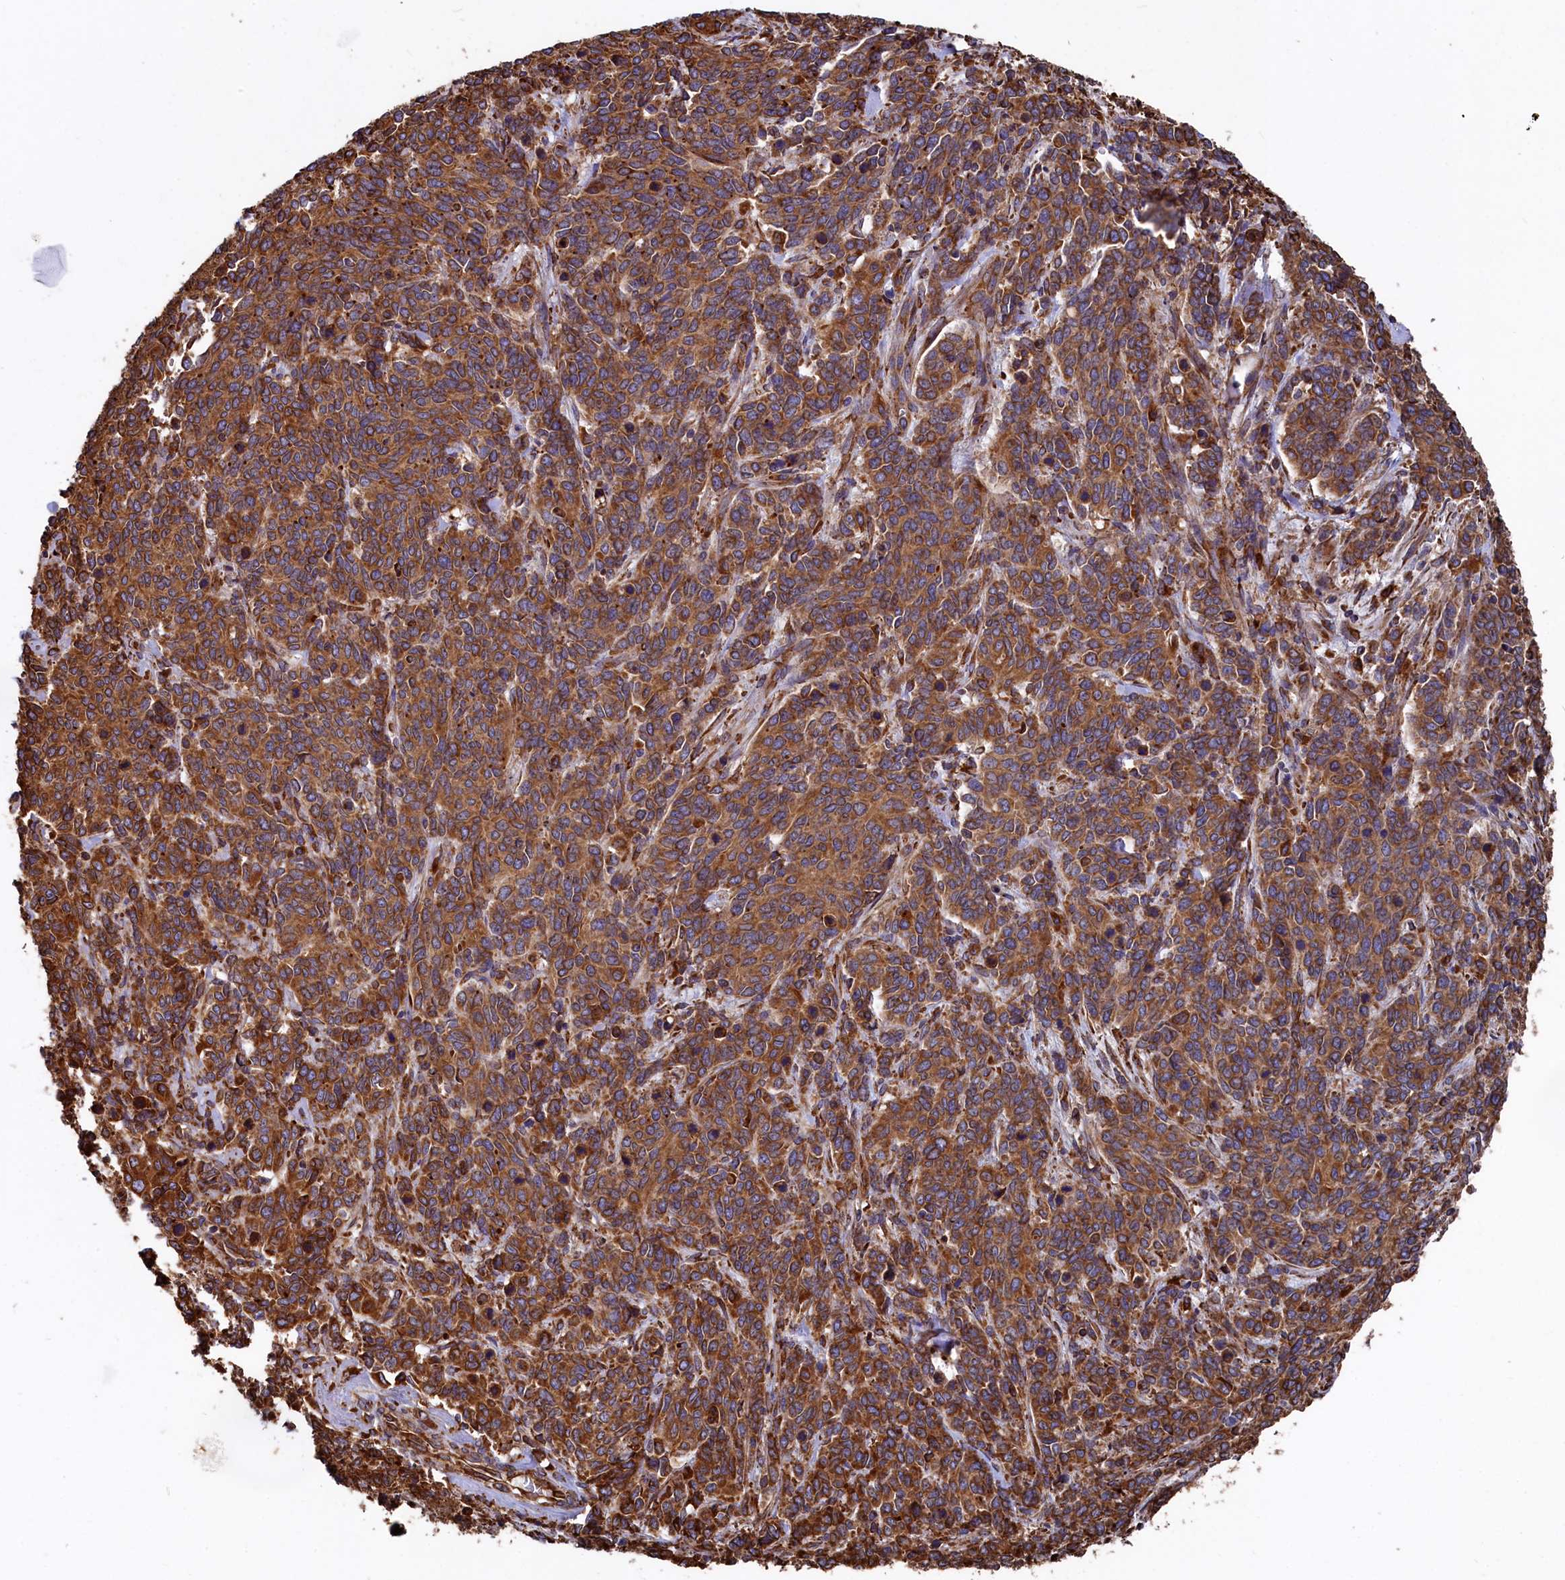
{"staining": {"intensity": "strong", "quantity": ">75%", "location": "cytoplasmic/membranous"}, "tissue": "cervical cancer", "cell_type": "Tumor cells", "image_type": "cancer", "snomed": [{"axis": "morphology", "description": "Squamous cell carcinoma, NOS"}, {"axis": "topography", "description": "Cervix"}], "caption": "Immunohistochemistry (DAB (3,3'-diaminobenzidine)) staining of human cervical cancer demonstrates strong cytoplasmic/membranous protein staining in about >75% of tumor cells.", "gene": "NEURL1B", "patient": {"sex": "female", "age": 60}}